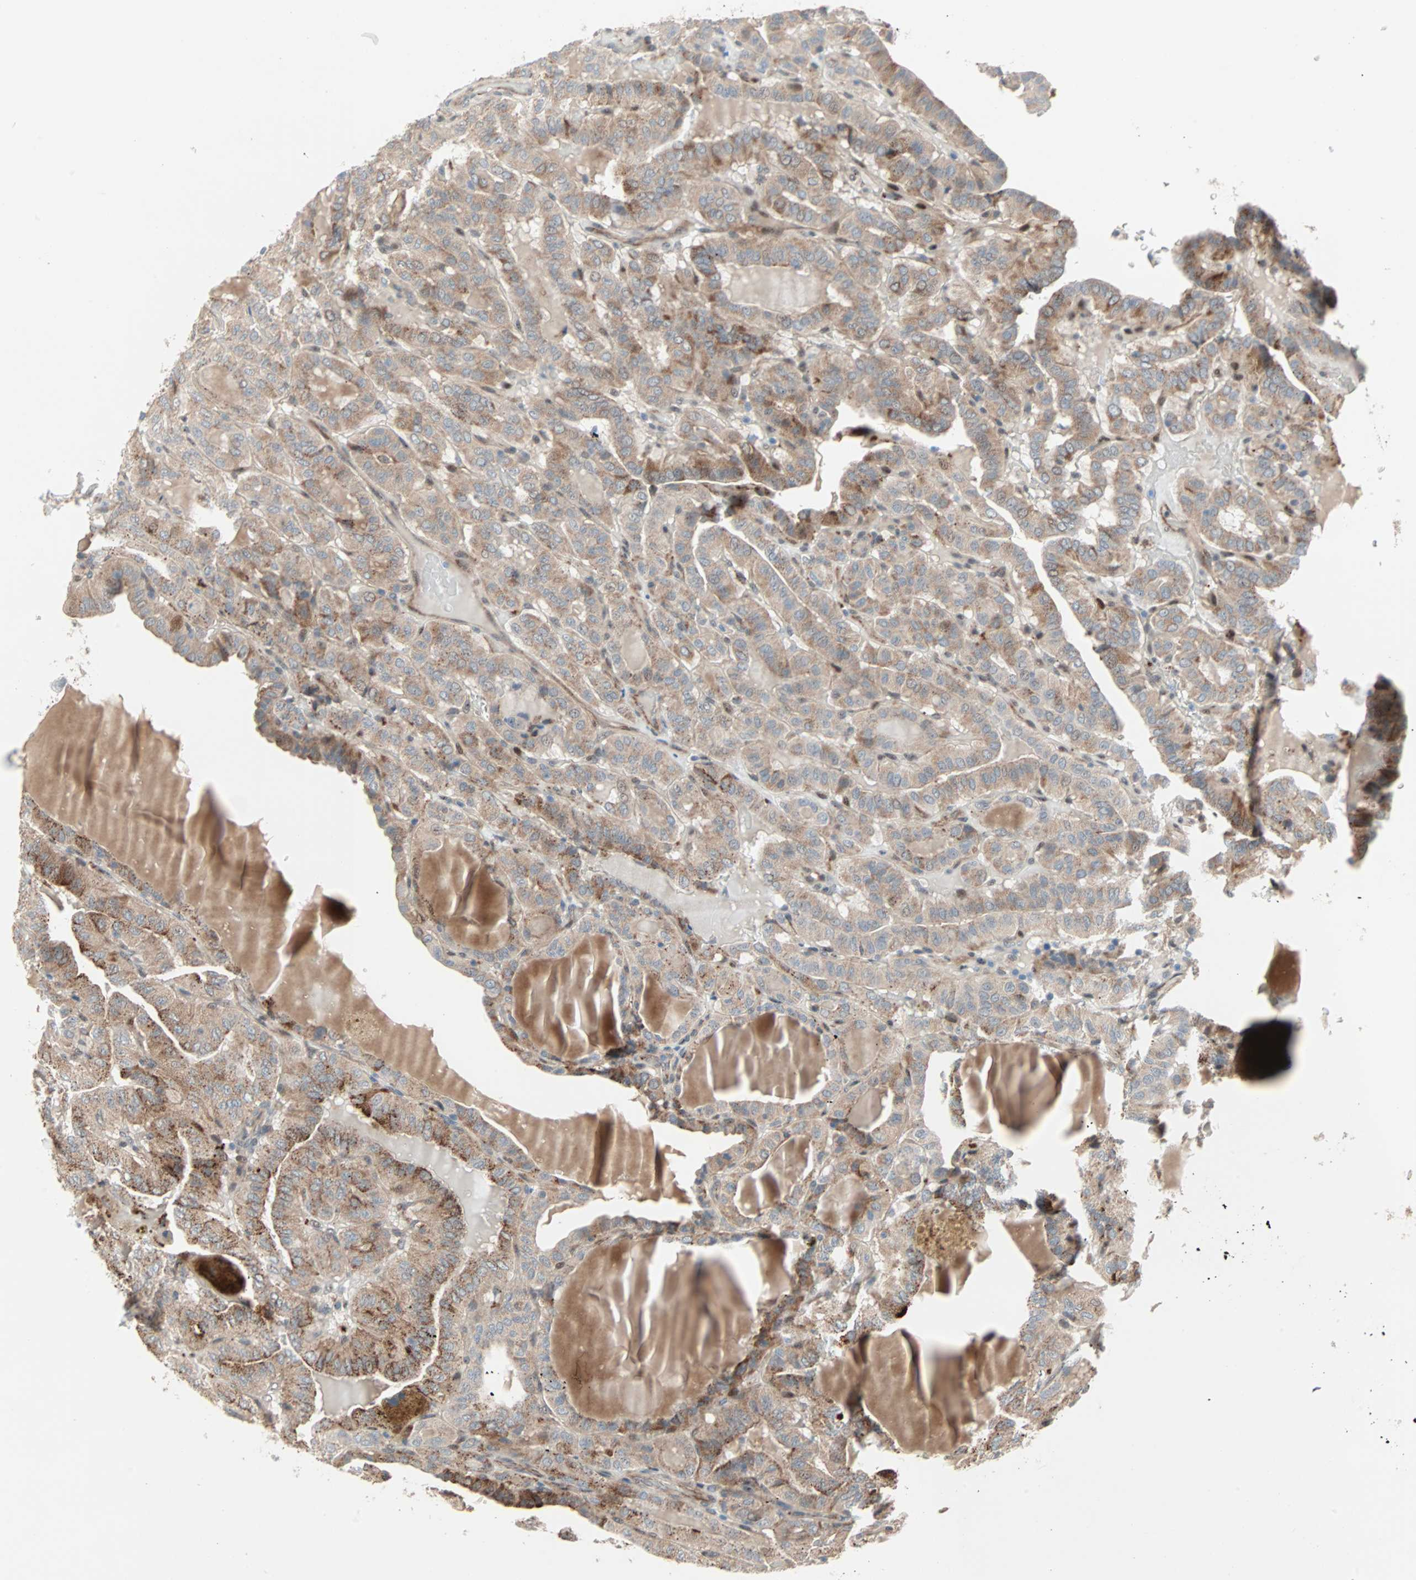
{"staining": {"intensity": "moderate", "quantity": ">75%", "location": "cytoplasmic/membranous"}, "tissue": "thyroid cancer", "cell_type": "Tumor cells", "image_type": "cancer", "snomed": [{"axis": "morphology", "description": "Papillary adenocarcinoma, NOS"}, {"axis": "topography", "description": "Thyroid gland"}], "caption": "Moderate cytoplasmic/membranous expression for a protein is present in approximately >75% of tumor cells of thyroid cancer using IHC.", "gene": "CAND2", "patient": {"sex": "male", "age": 77}}